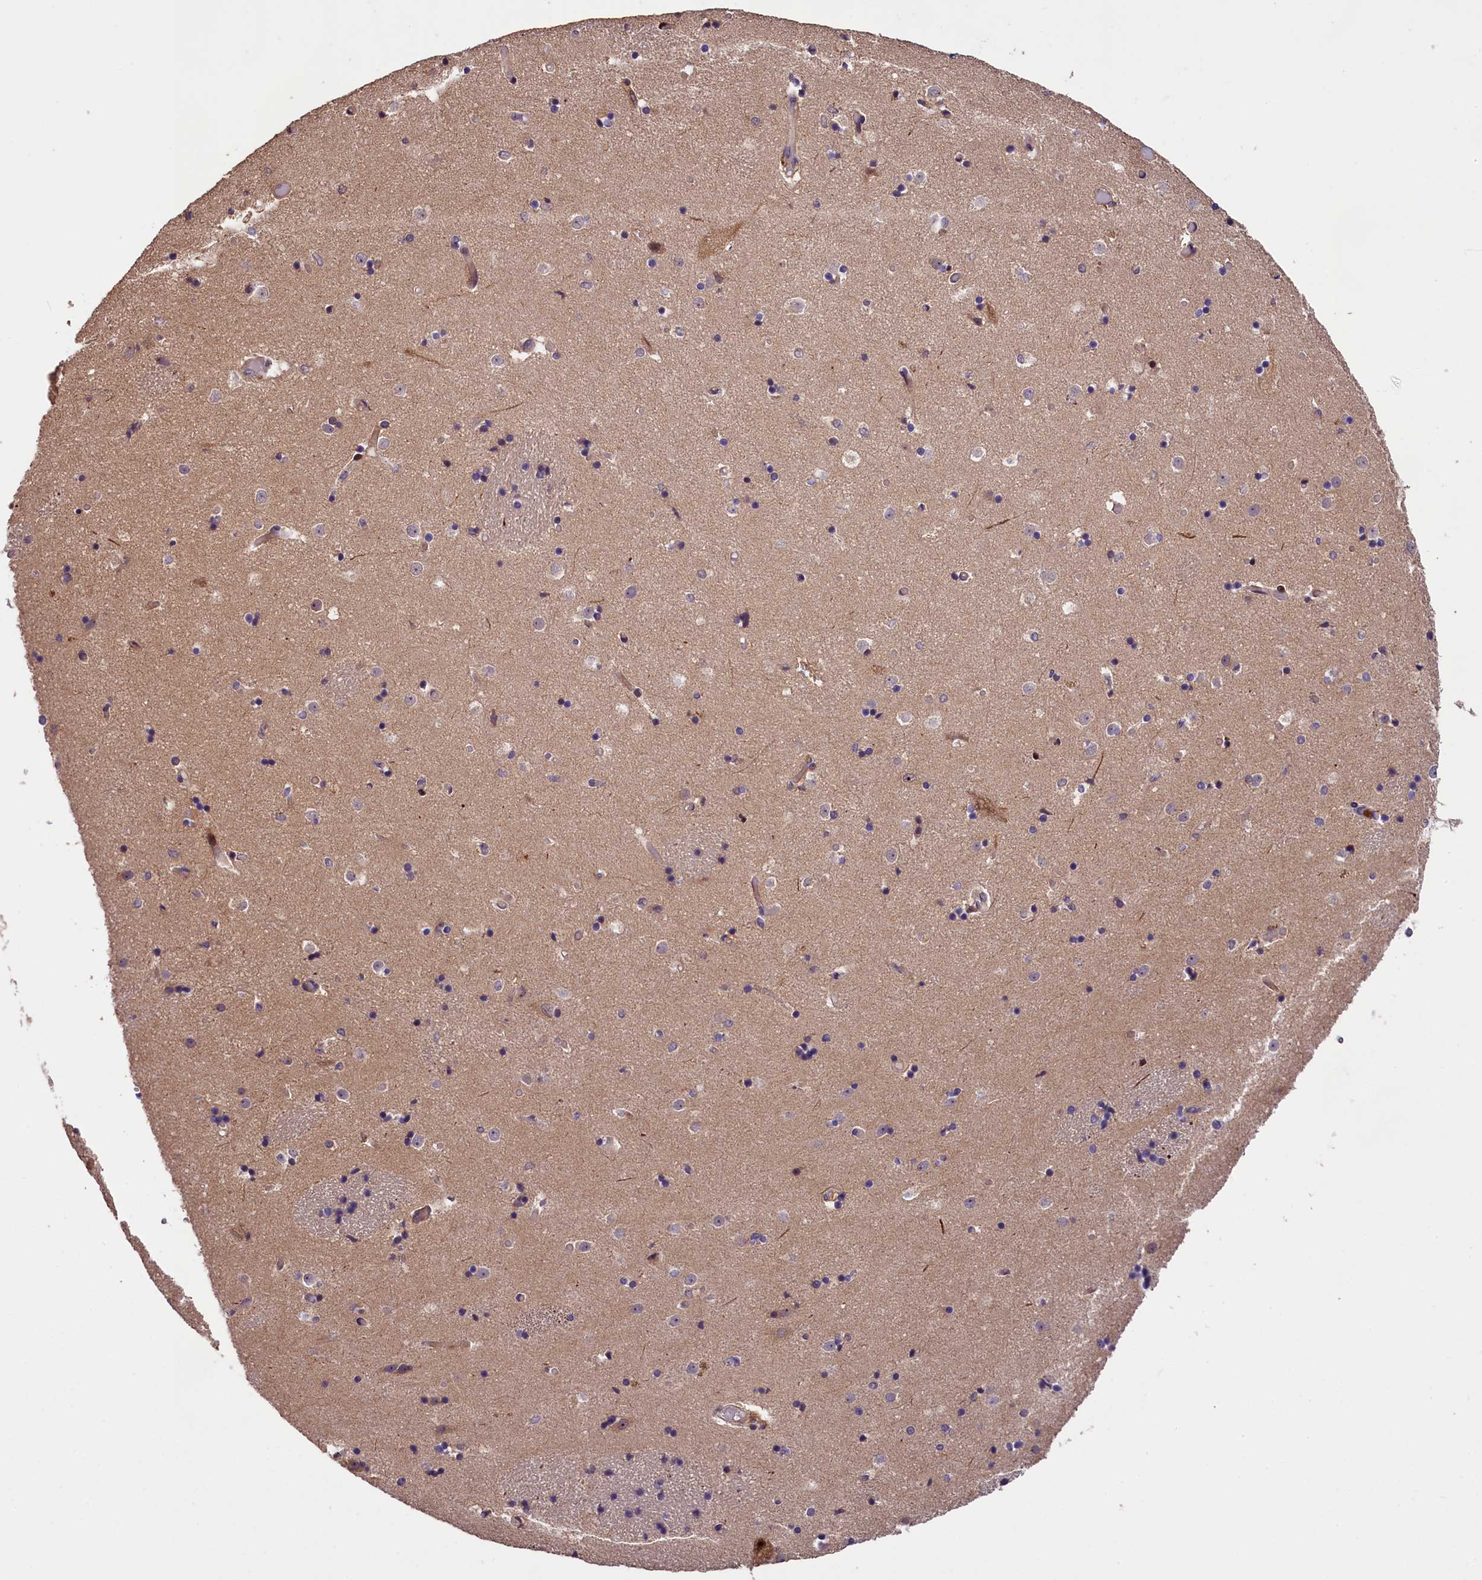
{"staining": {"intensity": "weak", "quantity": "<25%", "location": "cytoplasmic/membranous"}, "tissue": "caudate", "cell_type": "Glial cells", "image_type": "normal", "snomed": [{"axis": "morphology", "description": "Normal tissue, NOS"}, {"axis": "topography", "description": "Lateral ventricle wall"}], "caption": "This photomicrograph is of normal caudate stained with immunohistochemistry to label a protein in brown with the nuclei are counter-stained blue. There is no positivity in glial cells.", "gene": "PHAF1", "patient": {"sex": "female", "age": 52}}